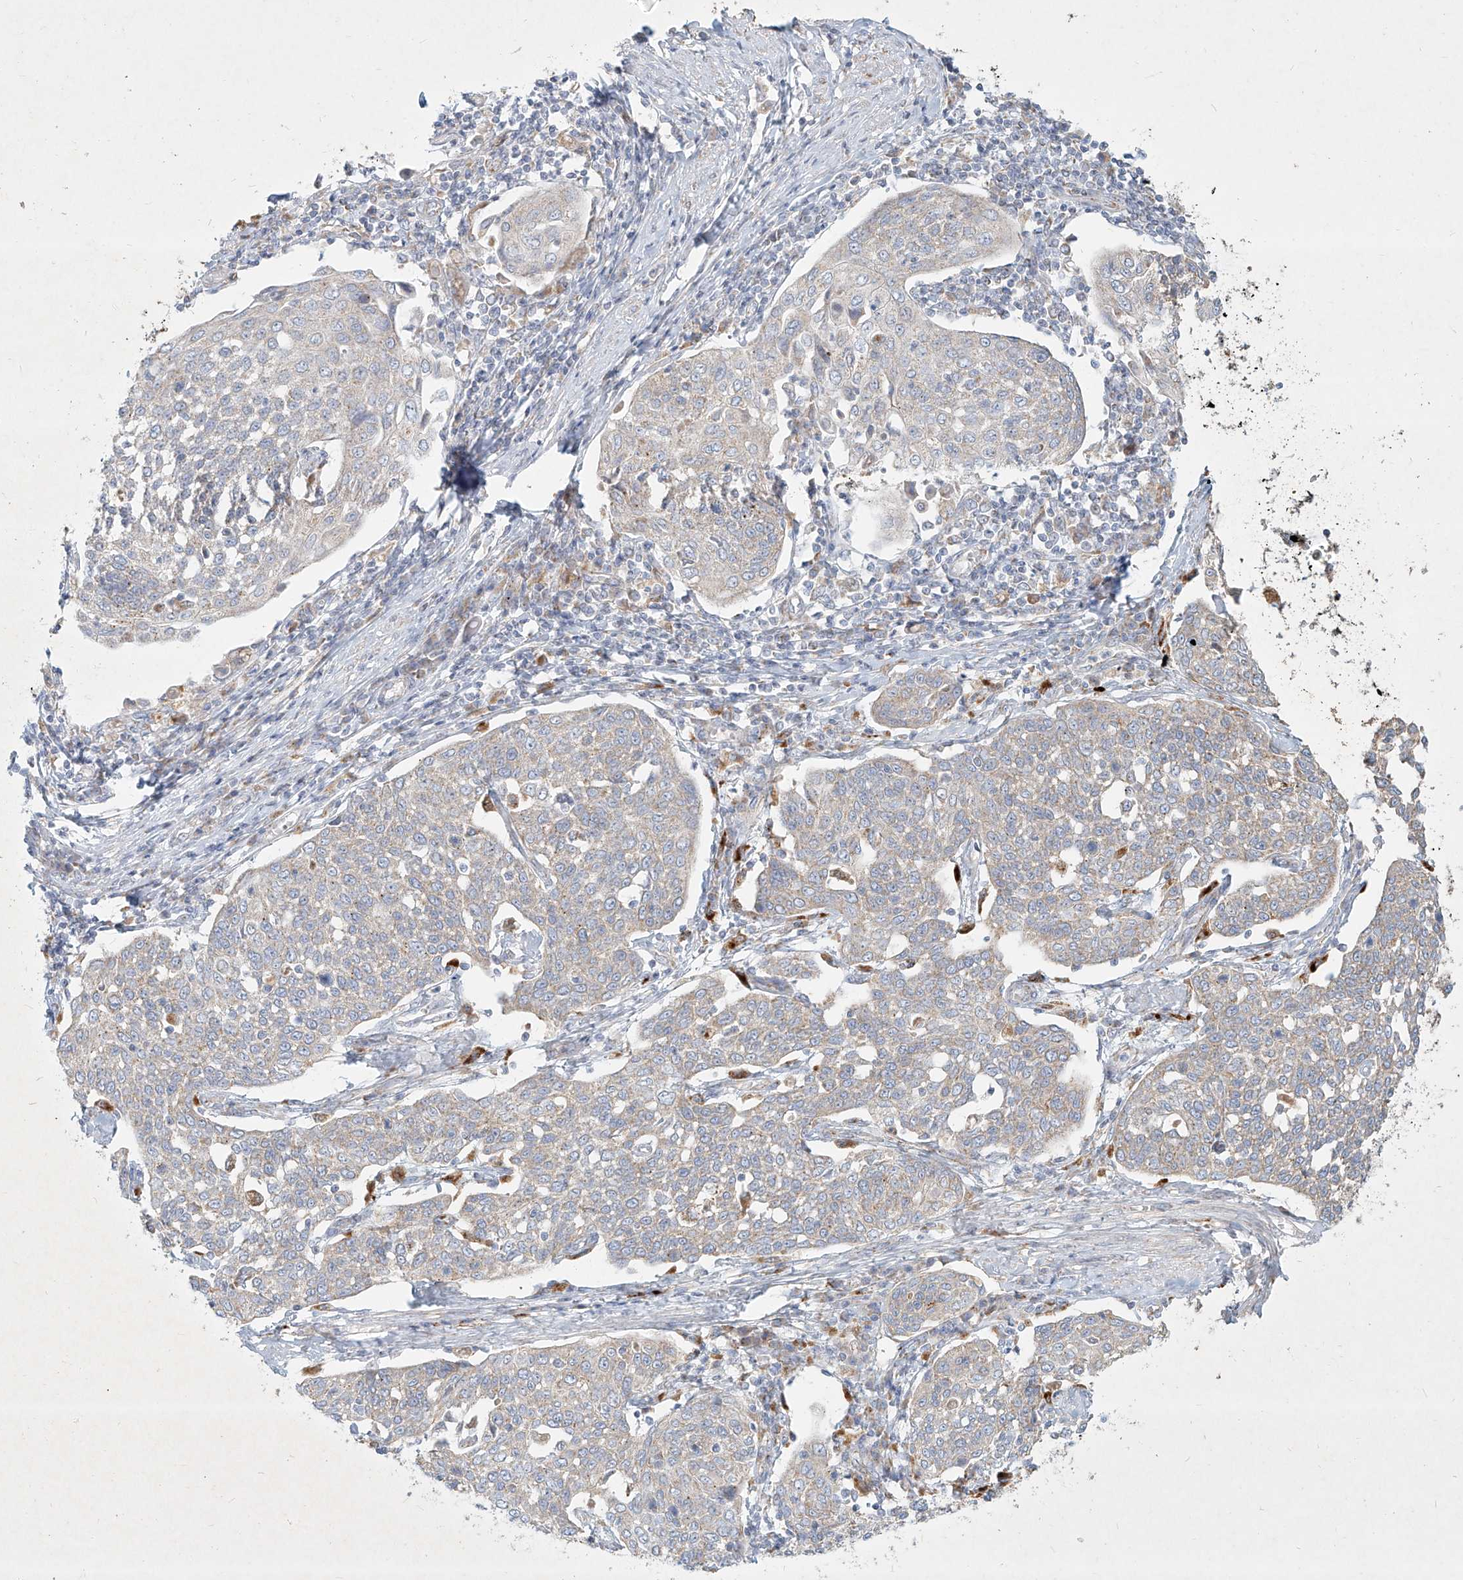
{"staining": {"intensity": "weak", "quantity": "<25%", "location": "cytoplasmic/membranous"}, "tissue": "cervical cancer", "cell_type": "Tumor cells", "image_type": "cancer", "snomed": [{"axis": "morphology", "description": "Squamous cell carcinoma, NOS"}, {"axis": "topography", "description": "Cervix"}], "caption": "Immunohistochemistry micrograph of neoplastic tissue: cervical cancer stained with DAB (3,3'-diaminobenzidine) reveals no significant protein positivity in tumor cells.", "gene": "MTX2", "patient": {"sex": "female", "age": 34}}